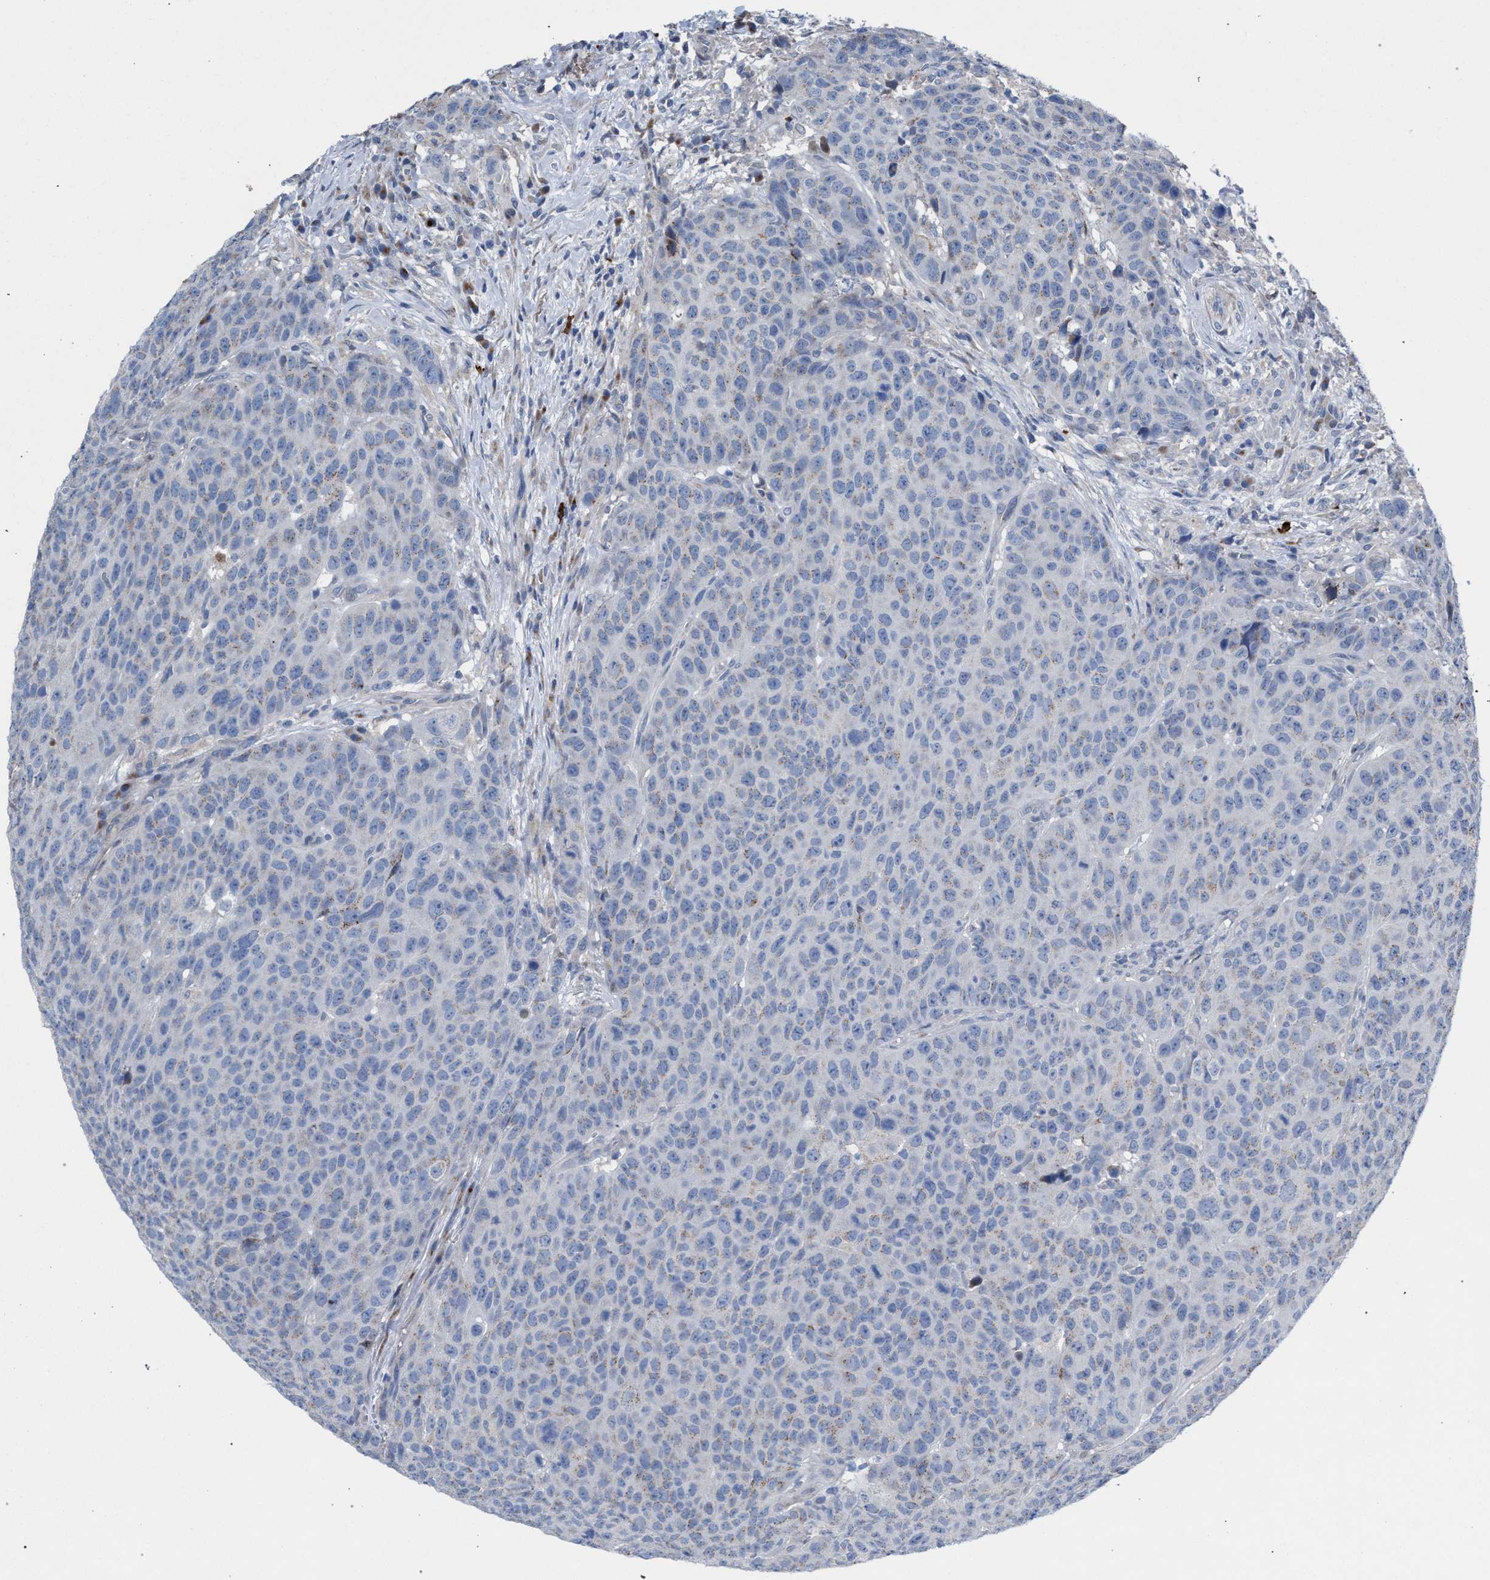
{"staining": {"intensity": "negative", "quantity": "none", "location": "none"}, "tissue": "head and neck cancer", "cell_type": "Tumor cells", "image_type": "cancer", "snomed": [{"axis": "morphology", "description": "Squamous cell carcinoma, NOS"}, {"axis": "topography", "description": "Head-Neck"}], "caption": "There is no significant staining in tumor cells of head and neck squamous cell carcinoma.", "gene": "RNF135", "patient": {"sex": "male", "age": 66}}